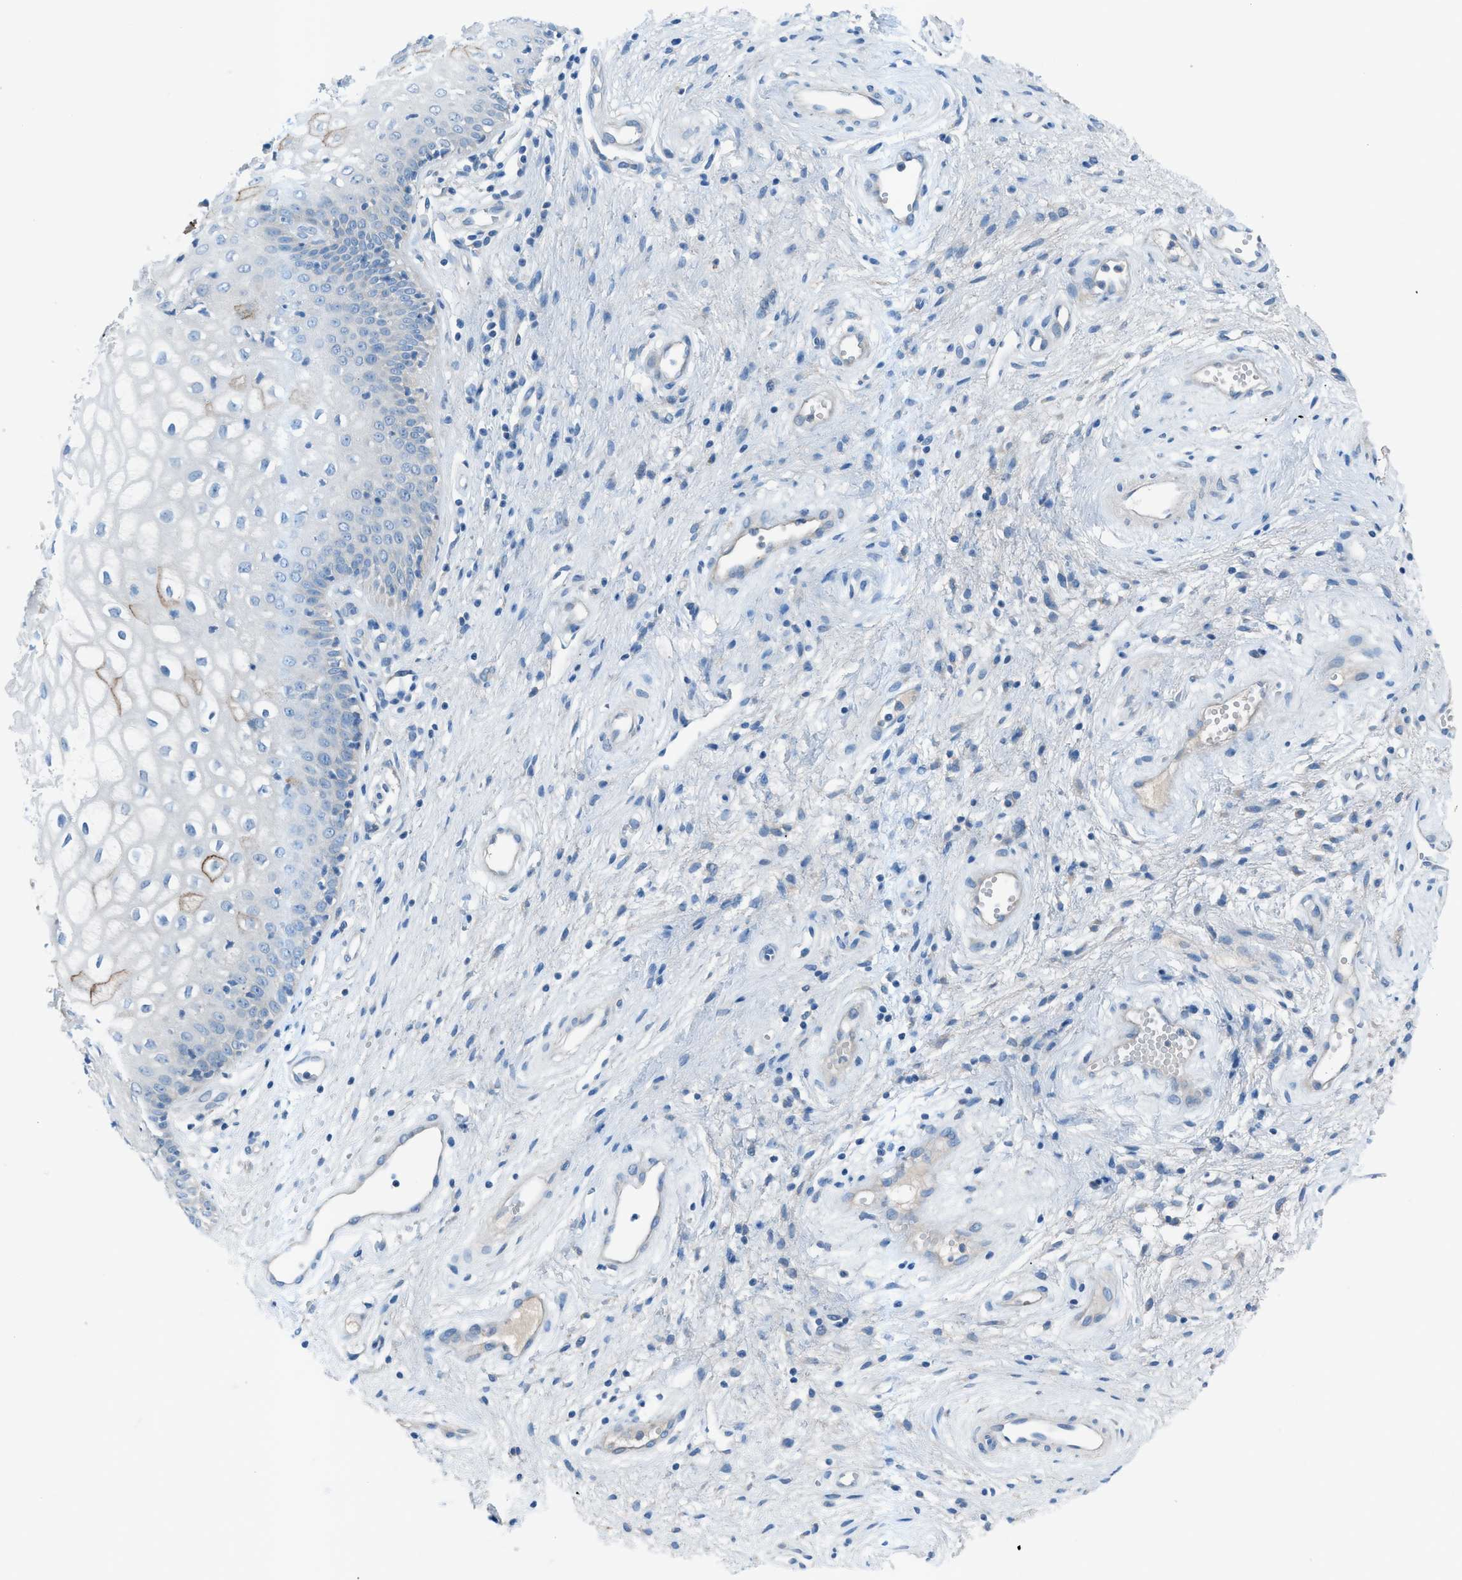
{"staining": {"intensity": "negative", "quantity": "none", "location": "none"}, "tissue": "vagina", "cell_type": "Squamous epithelial cells", "image_type": "normal", "snomed": [{"axis": "morphology", "description": "Normal tissue, NOS"}, {"axis": "topography", "description": "Vagina"}], "caption": "Vagina was stained to show a protein in brown. There is no significant positivity in squamous epithelial cells. (Brightfield microscopy of DAB immunohistochemistry at high magnification).", "gene": "C5AR2", "patient": {"sex": "female", "age": 34}}